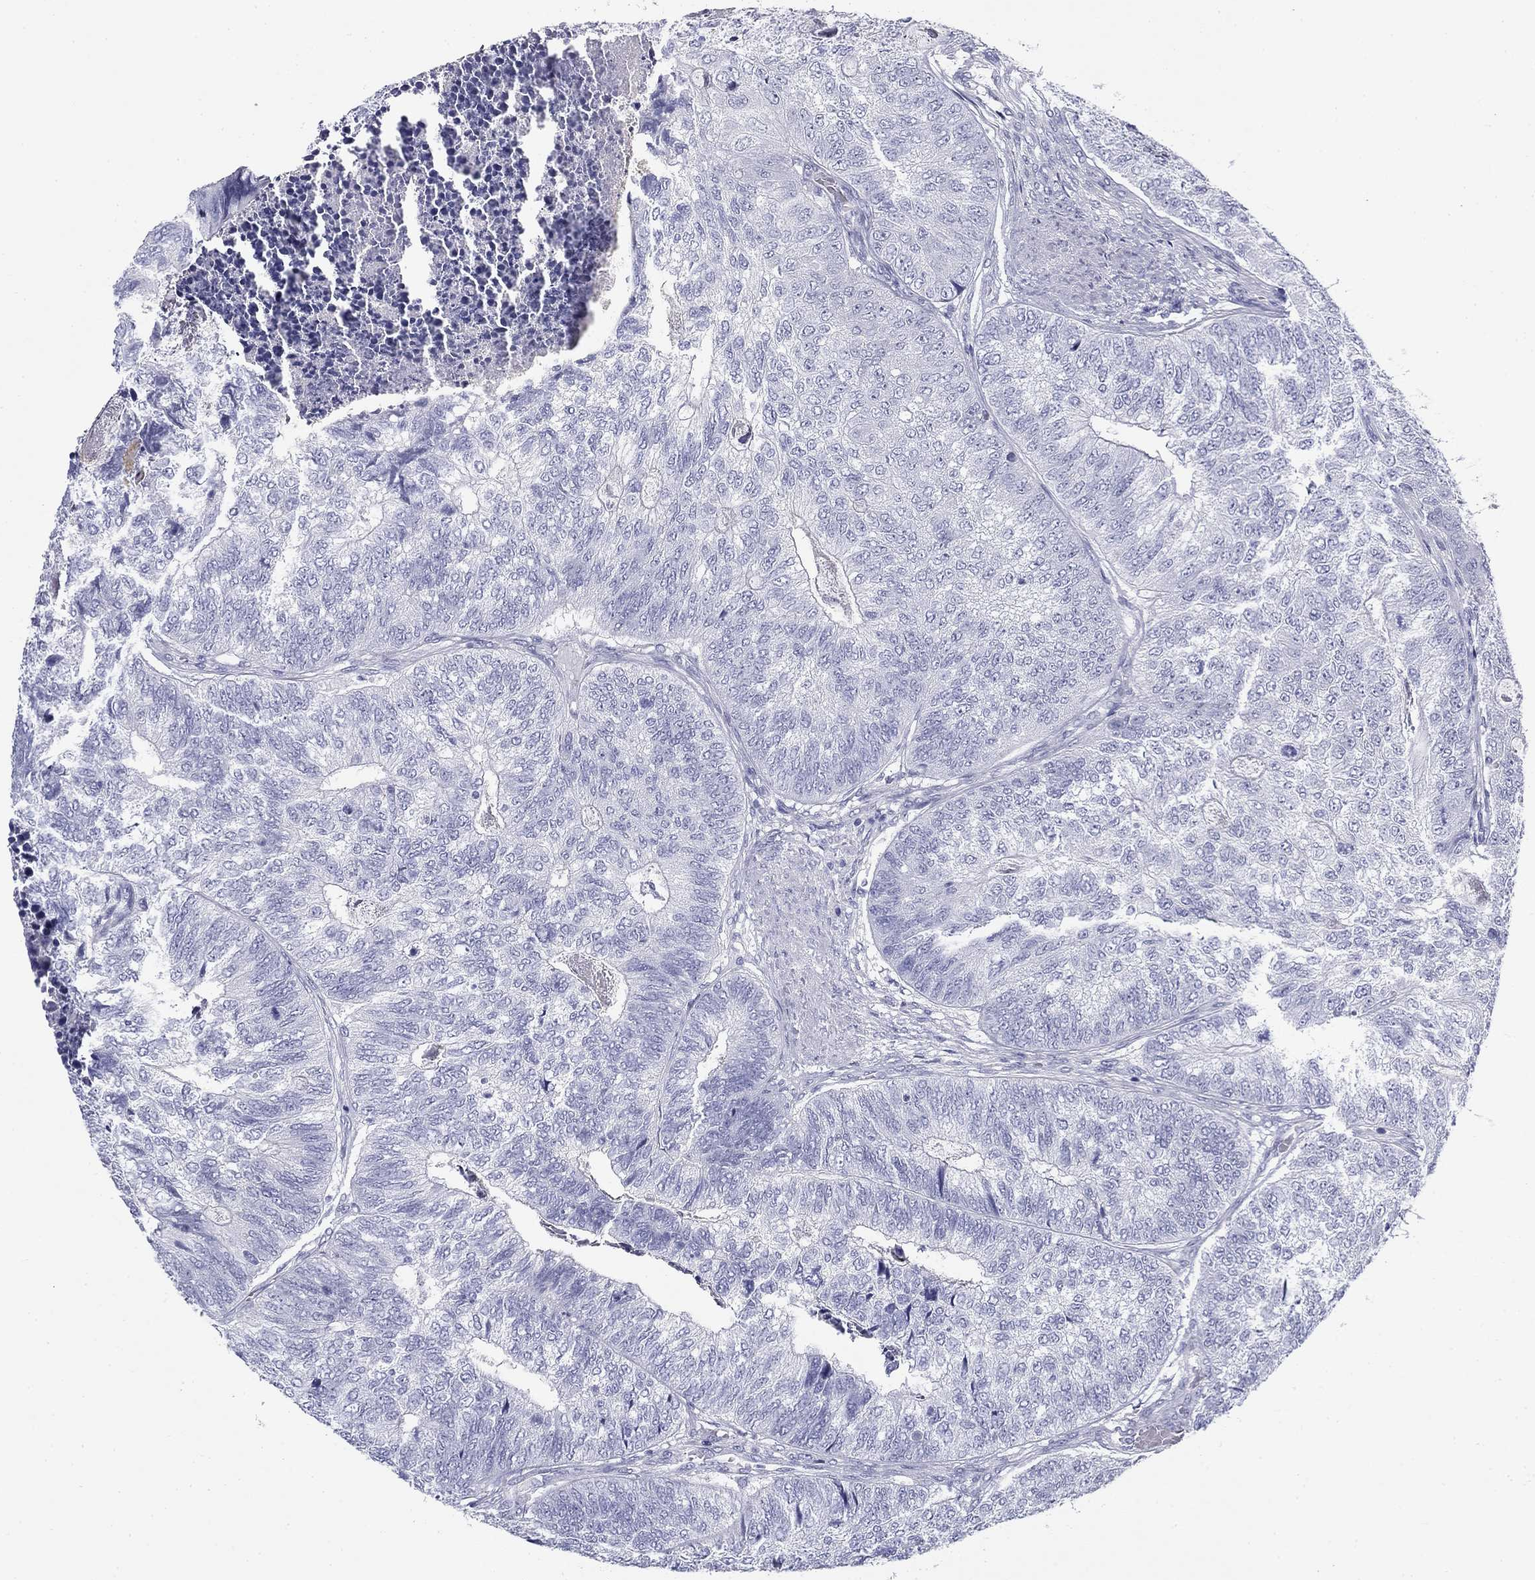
{"staining": {"intensity": "negative", "quantity": "none", "location": "none"}, "tissue": "colorectal cancer", "cell_type": "Tumor cells", "image_type": "cancer", "snomed": [{"axis": "morphology", "description": "Adenocarcinoma, NOS"}, {"axis": "topography", "description": "Colon"}], "caption": "Immunohistochemical staining of human colorectal adenocarcinoma exhibits no significant staining in tumor cells.", "gene": "ZP2", "patient": {"sex": "female", "age": 67}}